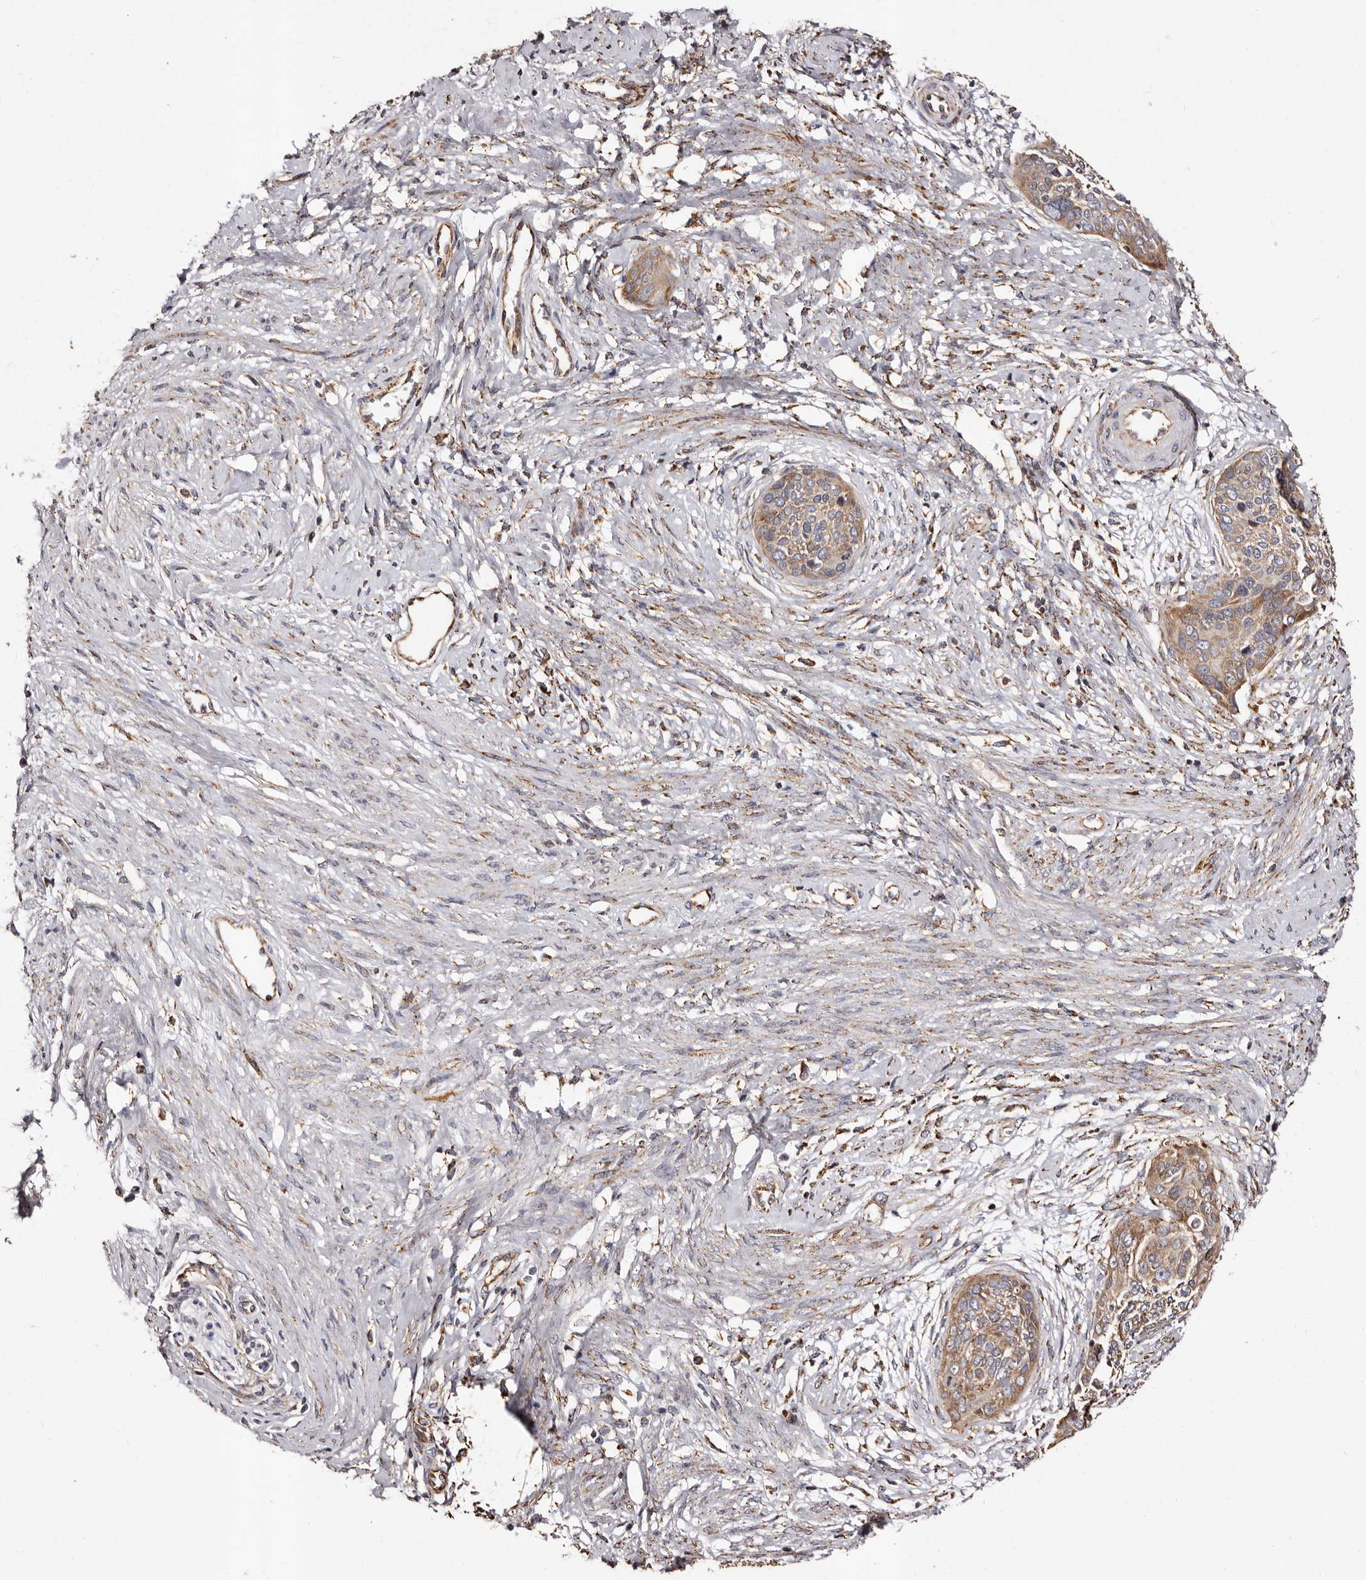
{"staining": {"intensity": "weak", "quantity": ">75%", "location": "cytoplasmic/membranous"}, "tissue": "cervical cancer", "cell_type": "Tumor cells", "image_type": "cancer", "snomed": [{"axis": "morphology", "description": "Squamous cell carcinoma, NOS"}, {"axis": "topography", "description": "Cervix"}], "caption": "Cervical cancer (squamous cell carcinoma) tissue exhibits weak cytoplasmic/membranous expression in about >75% of tumor cells, visualized by immunohistochemistry.", "gene": "LUZP1", "patient": {"sex": "female", "age": 37}}